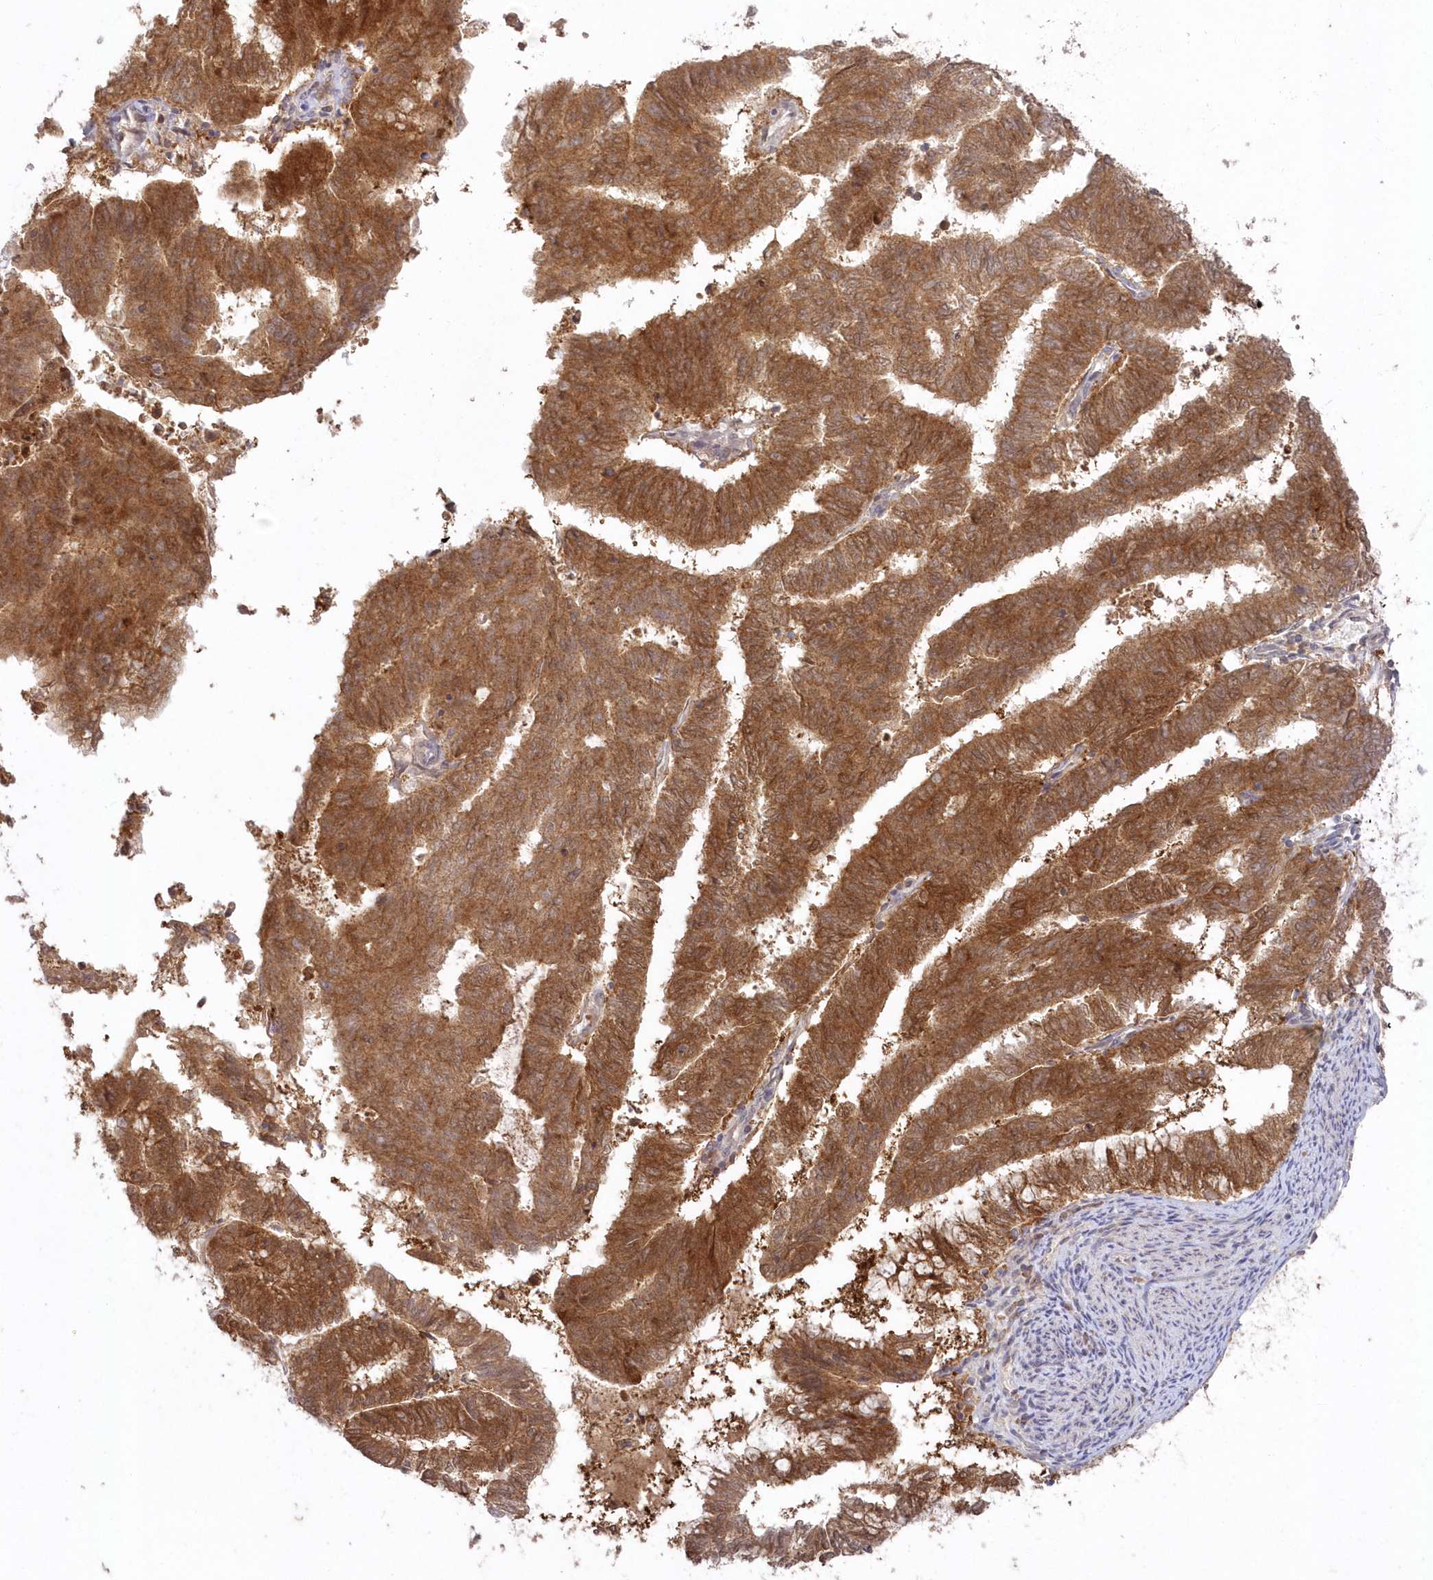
{"staining": {"intensity": "strong", "quantity": ">75%", "location": "cytoplasmic/membranous,nuclear"}, "tissue": "endometrial cancer", "cell_type": "Tumor cells", "image_type": "cancer", "snomed": [{"axis": "morphology", "description": "Adenocarcinoma, NOS"}, {"axis": "topography", "description": "Endometrium"}], "caption": "A brown stain labels strong cytoplasmic/membranous and nuclear staining of a protein in adenocarcinoma (endometrial) tumor cells.", "gene": "ASCC1", "patient": {"sex": "female", "age": 79}}